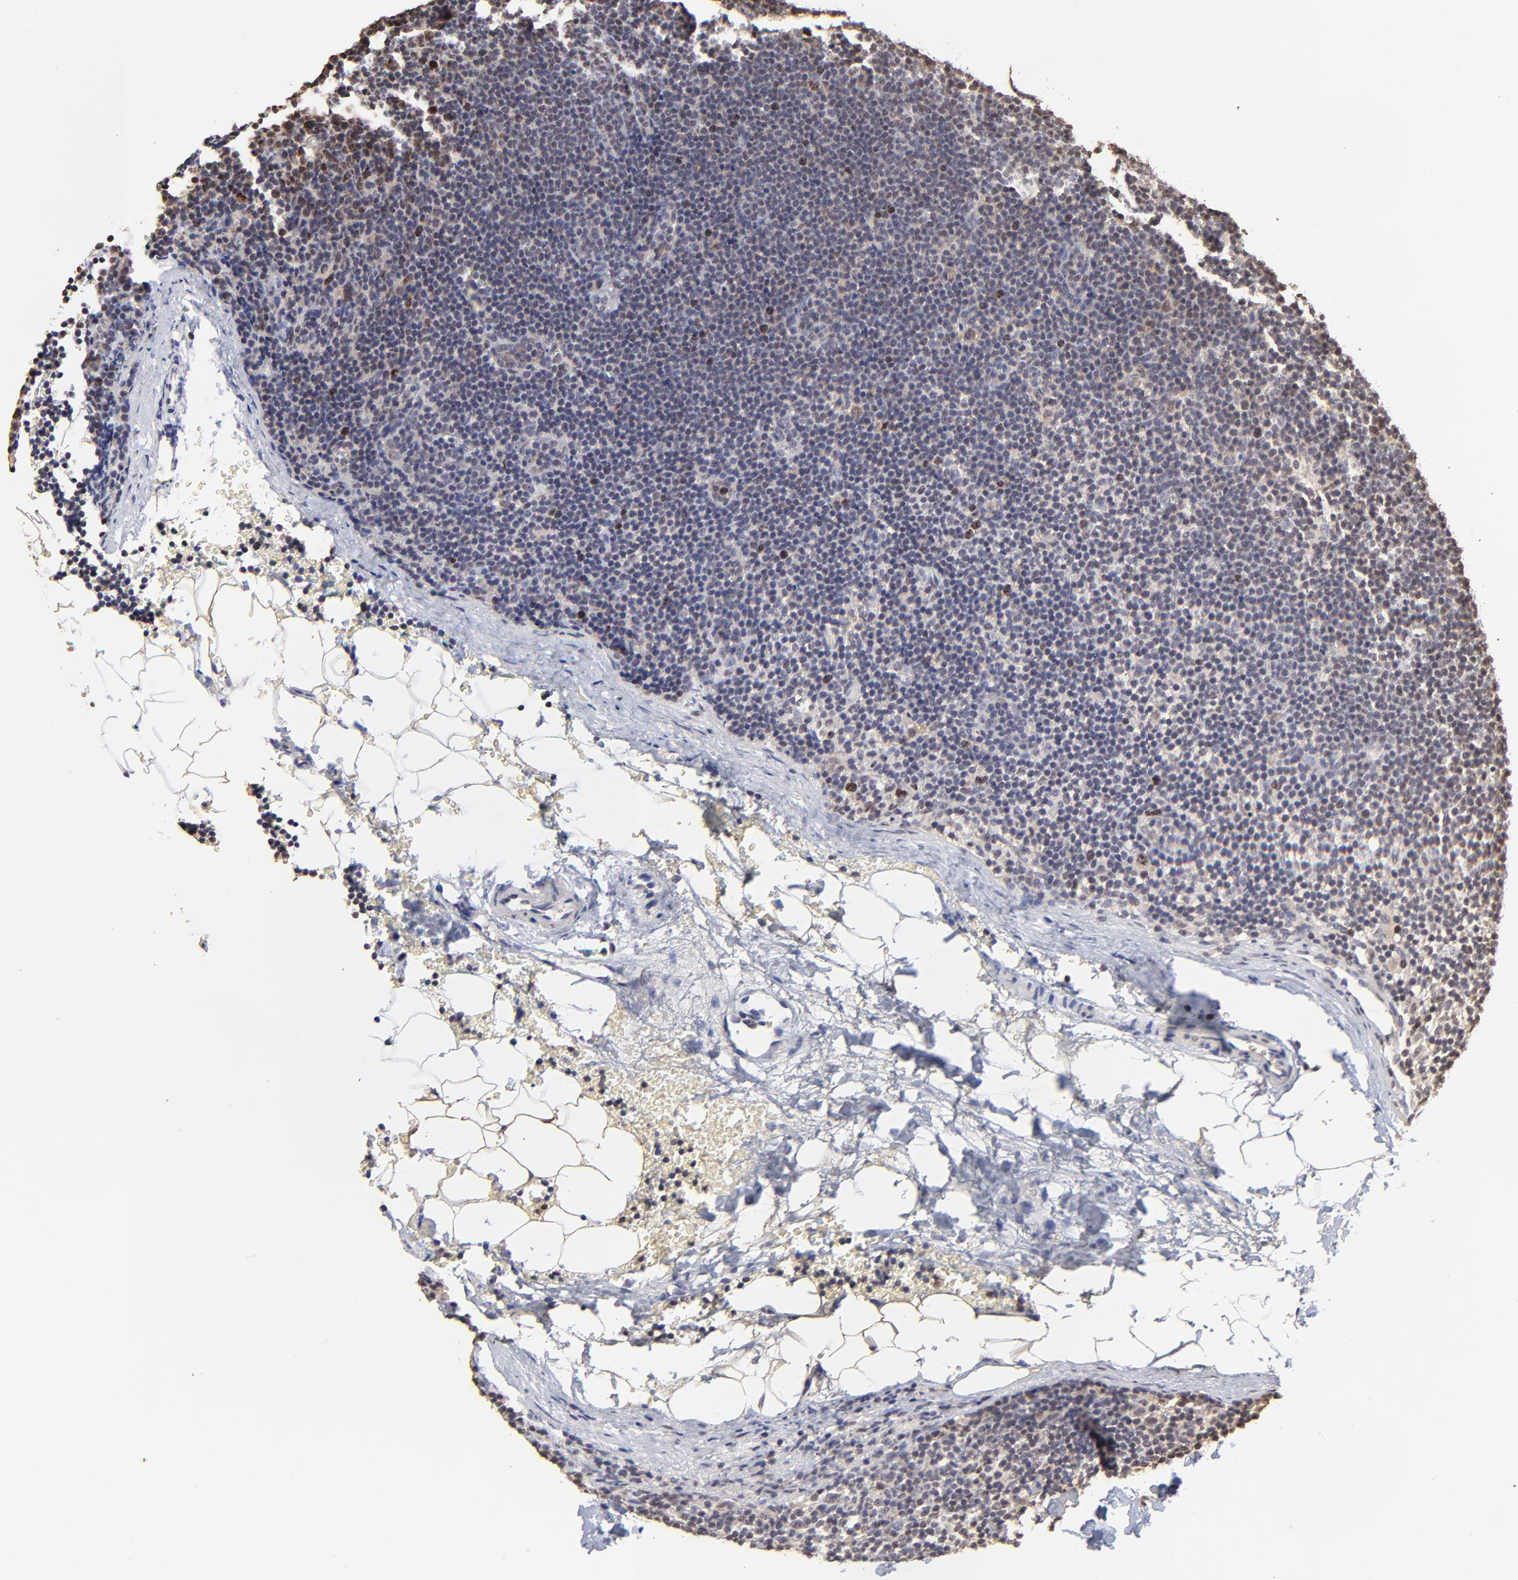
{"staining": {"intensity": "moderate", "quantity": "<25%", "location": "nuclear"}, "tissue": "lymphoma", "cell_type": "Tumor cells", "image_type": "cancer", "snomed": [{"axis": "morphology", "description": "Malignant lymphoma, non-Hodgkin's type, High grade"}, {"axis": "topography", "description": "Lymph node"}], "caption": "An immunohistochemistry photomicrograph of tumor tissue is shown. Protein staining in brown labels moderate nuclear positivity in lymphoma within tumor cells.", "gene": "BIRC5", "patient": {"sex": "female", "age": 58}}